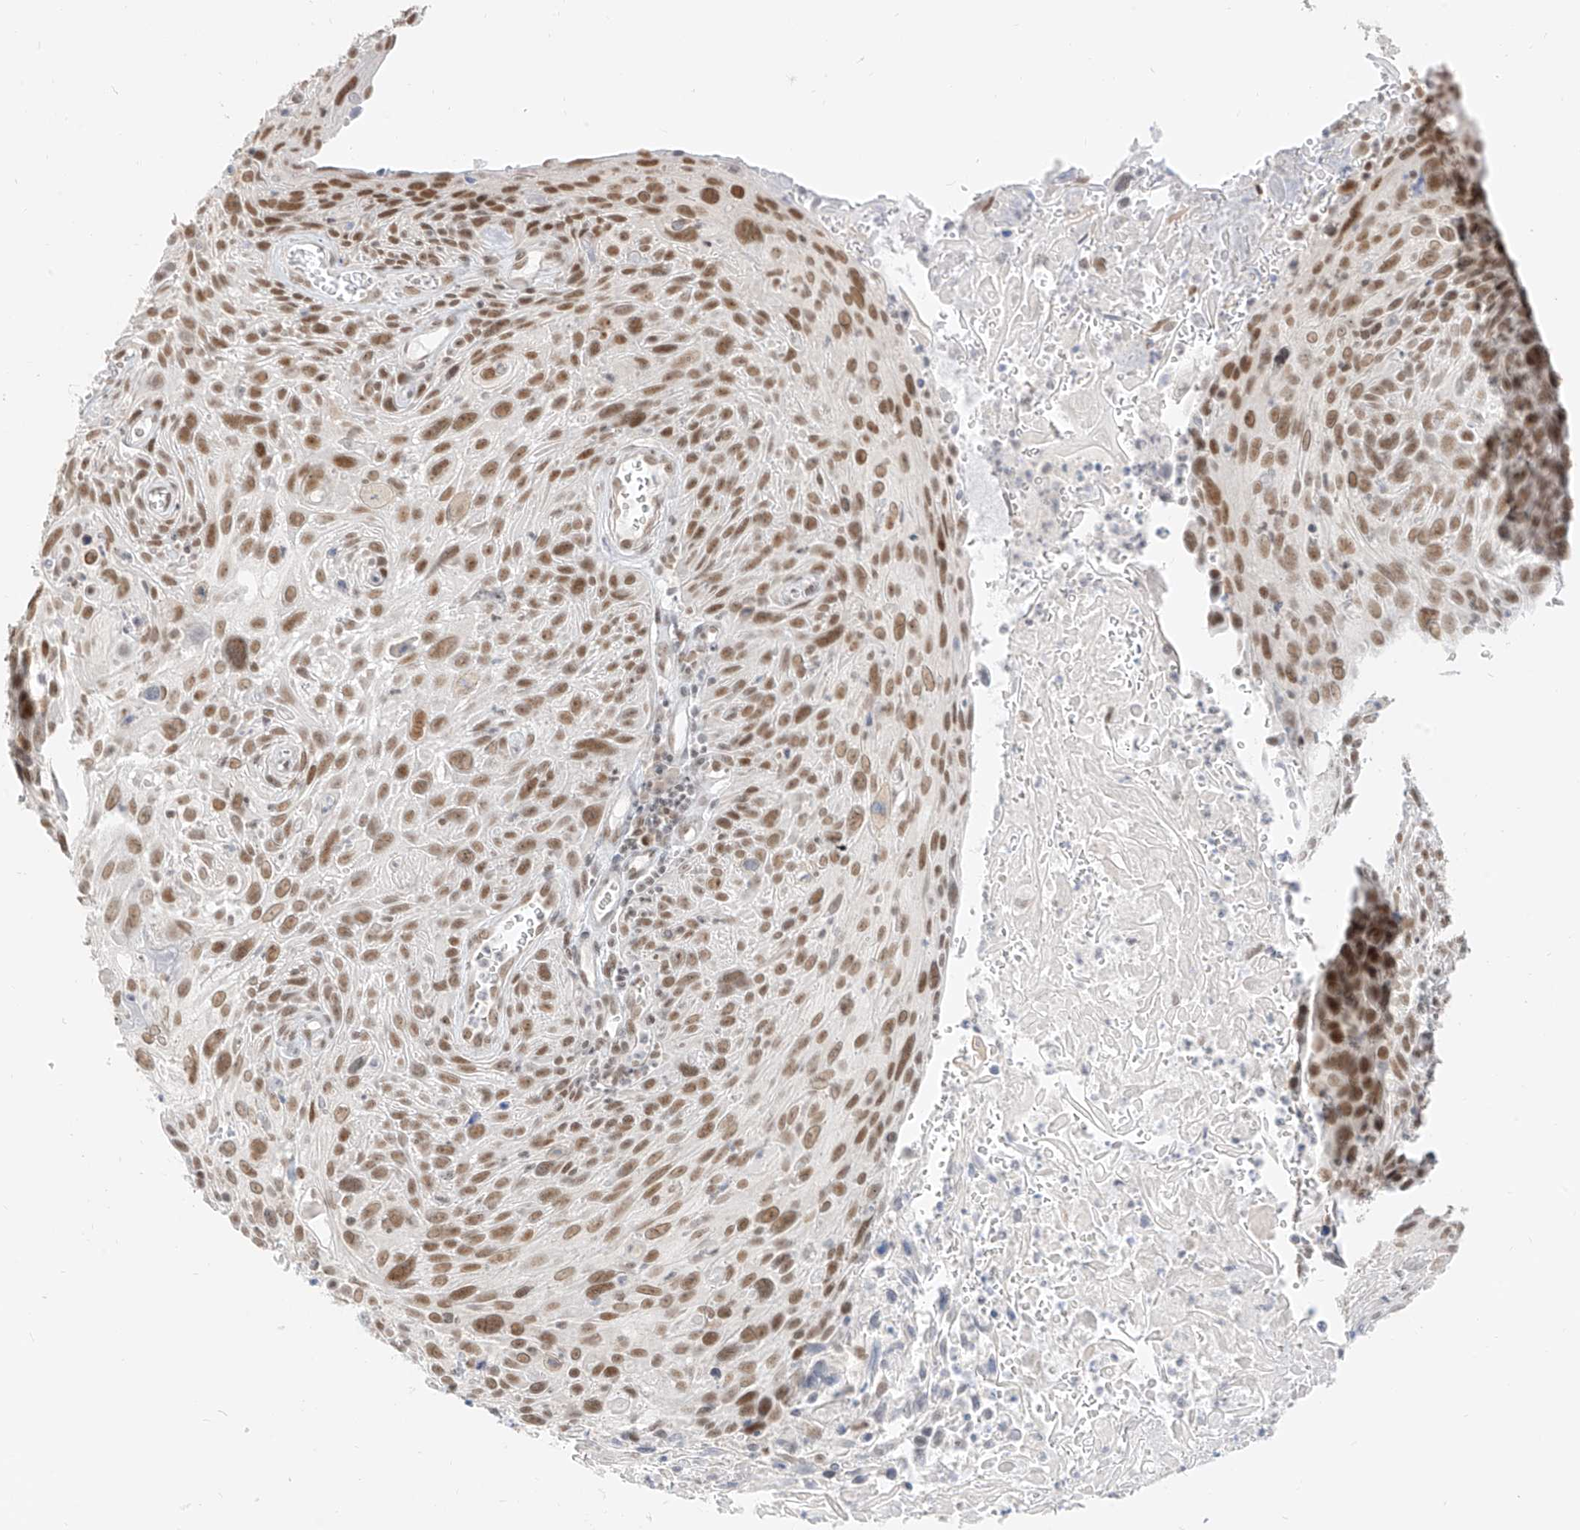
{"staining": {"intensity": "moderate", "quantity": ">75%", "location": "nuclear"}, "tissue": "cervical cancer", "cell_type": "Tumor cells", "image_type": "cancer", "snomed": [{"axis": "morphology", "description": "Squamous cell carcinoma, NOS"}, {"axis": "topography", "description": "Cervix"}], "caption": "DAB immunohistochemical staining of cervical cancer (squamous cell carcinoma) exhibits moderate nuclear protein staining in approximately >75% of tumor cells.", "gene": "SUPT5H", "patient": {"sex": "female", "age": 51}}